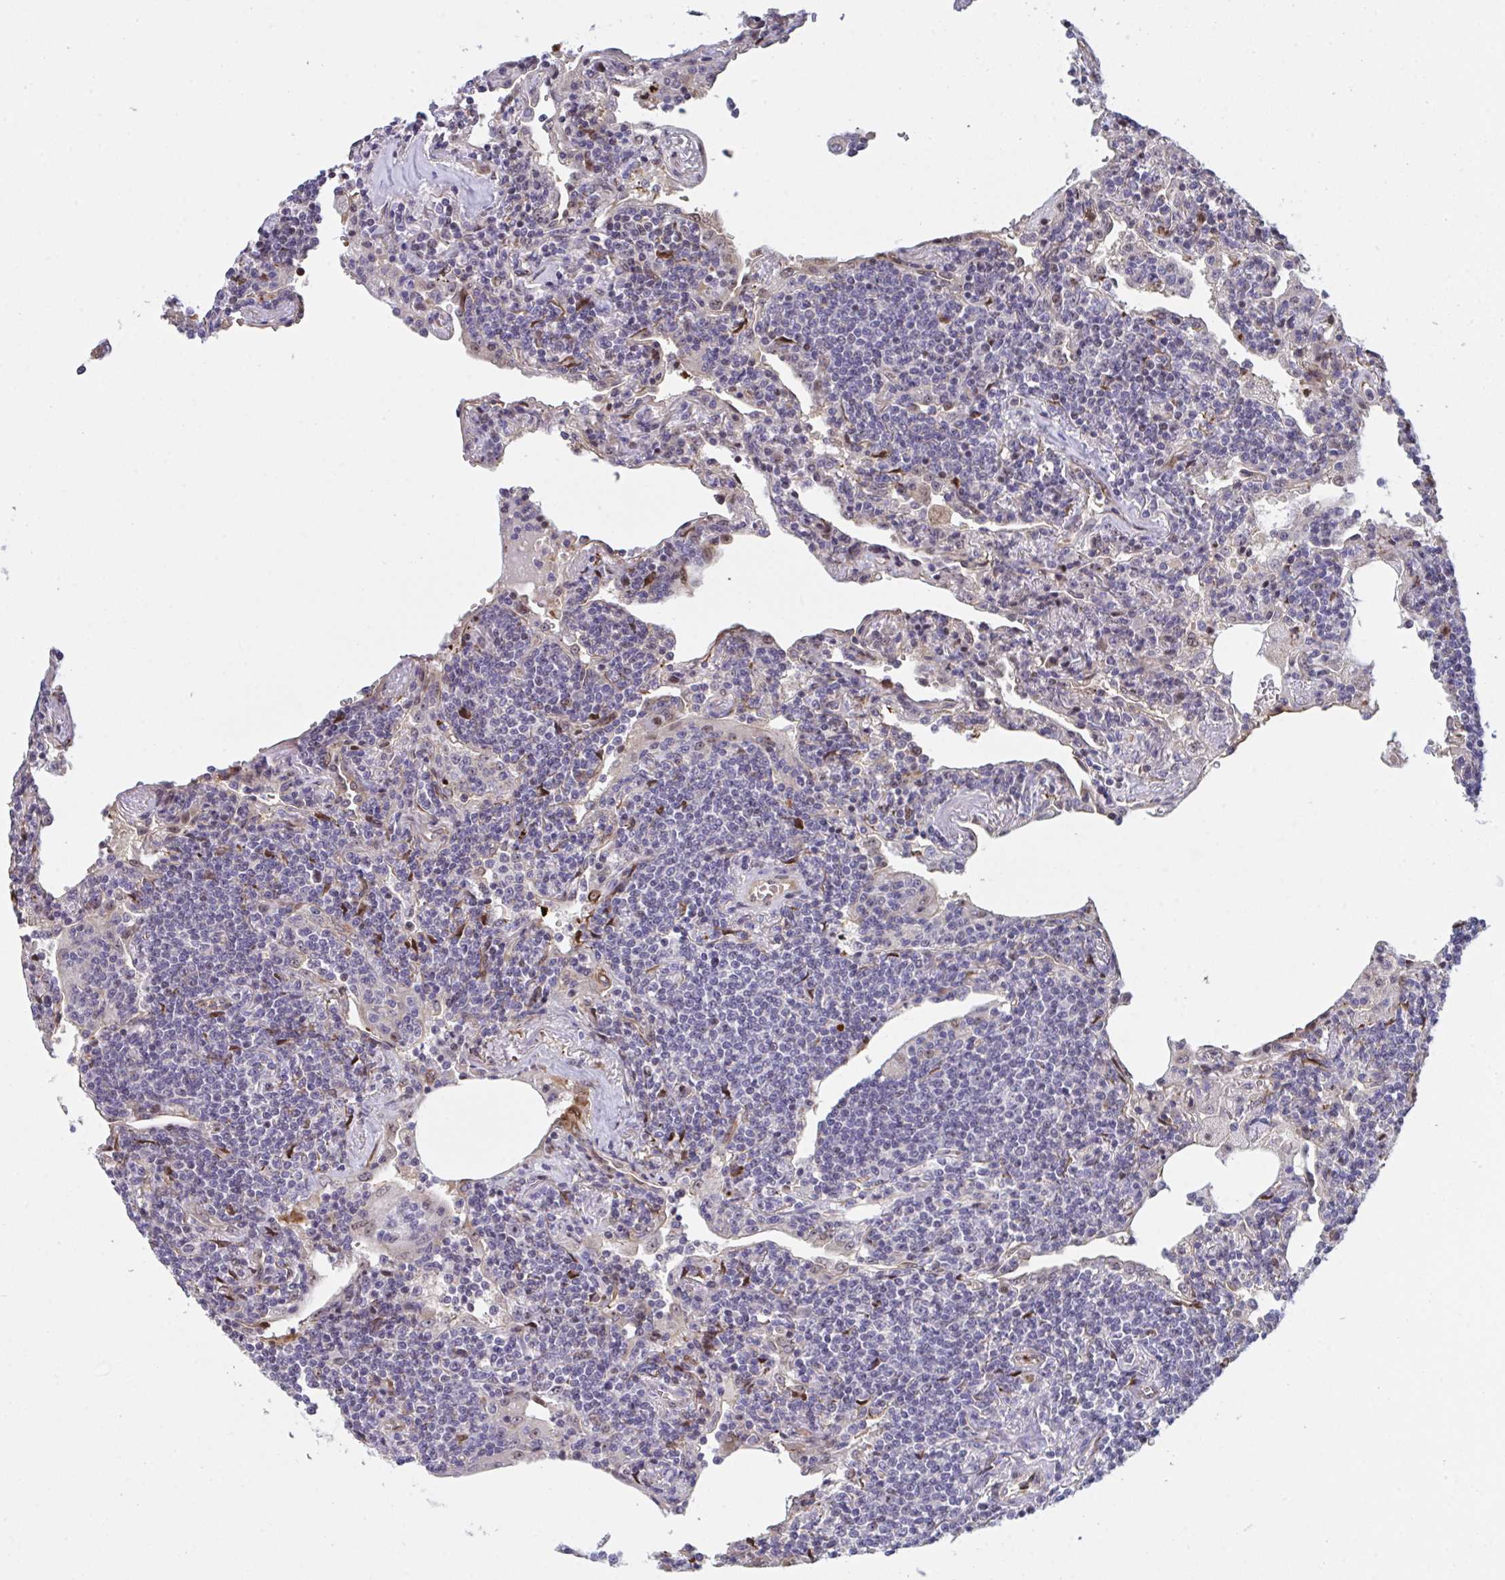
{"staining": {"intensity": "negative", "quantity": "none", "location": "none"}, "tissue": "lymphoma", "cell_type": "Tumor cells", "image_type": "cancer", "snomed": [{"axis": "morphology", "description": "Malignant lymphoma, non-Hodgkin's type, Low grade"}, {"axis": "topography", "description": "Lung"}], "caption": "Immunohistochemistry (IHC) micrograph of neoplastic tissue: human lymphoma stained with DAB demonstrates no significant protein staining in tumor cells.", "gene": "PELI2", "patient": {"sex": "female", "age": 71}}